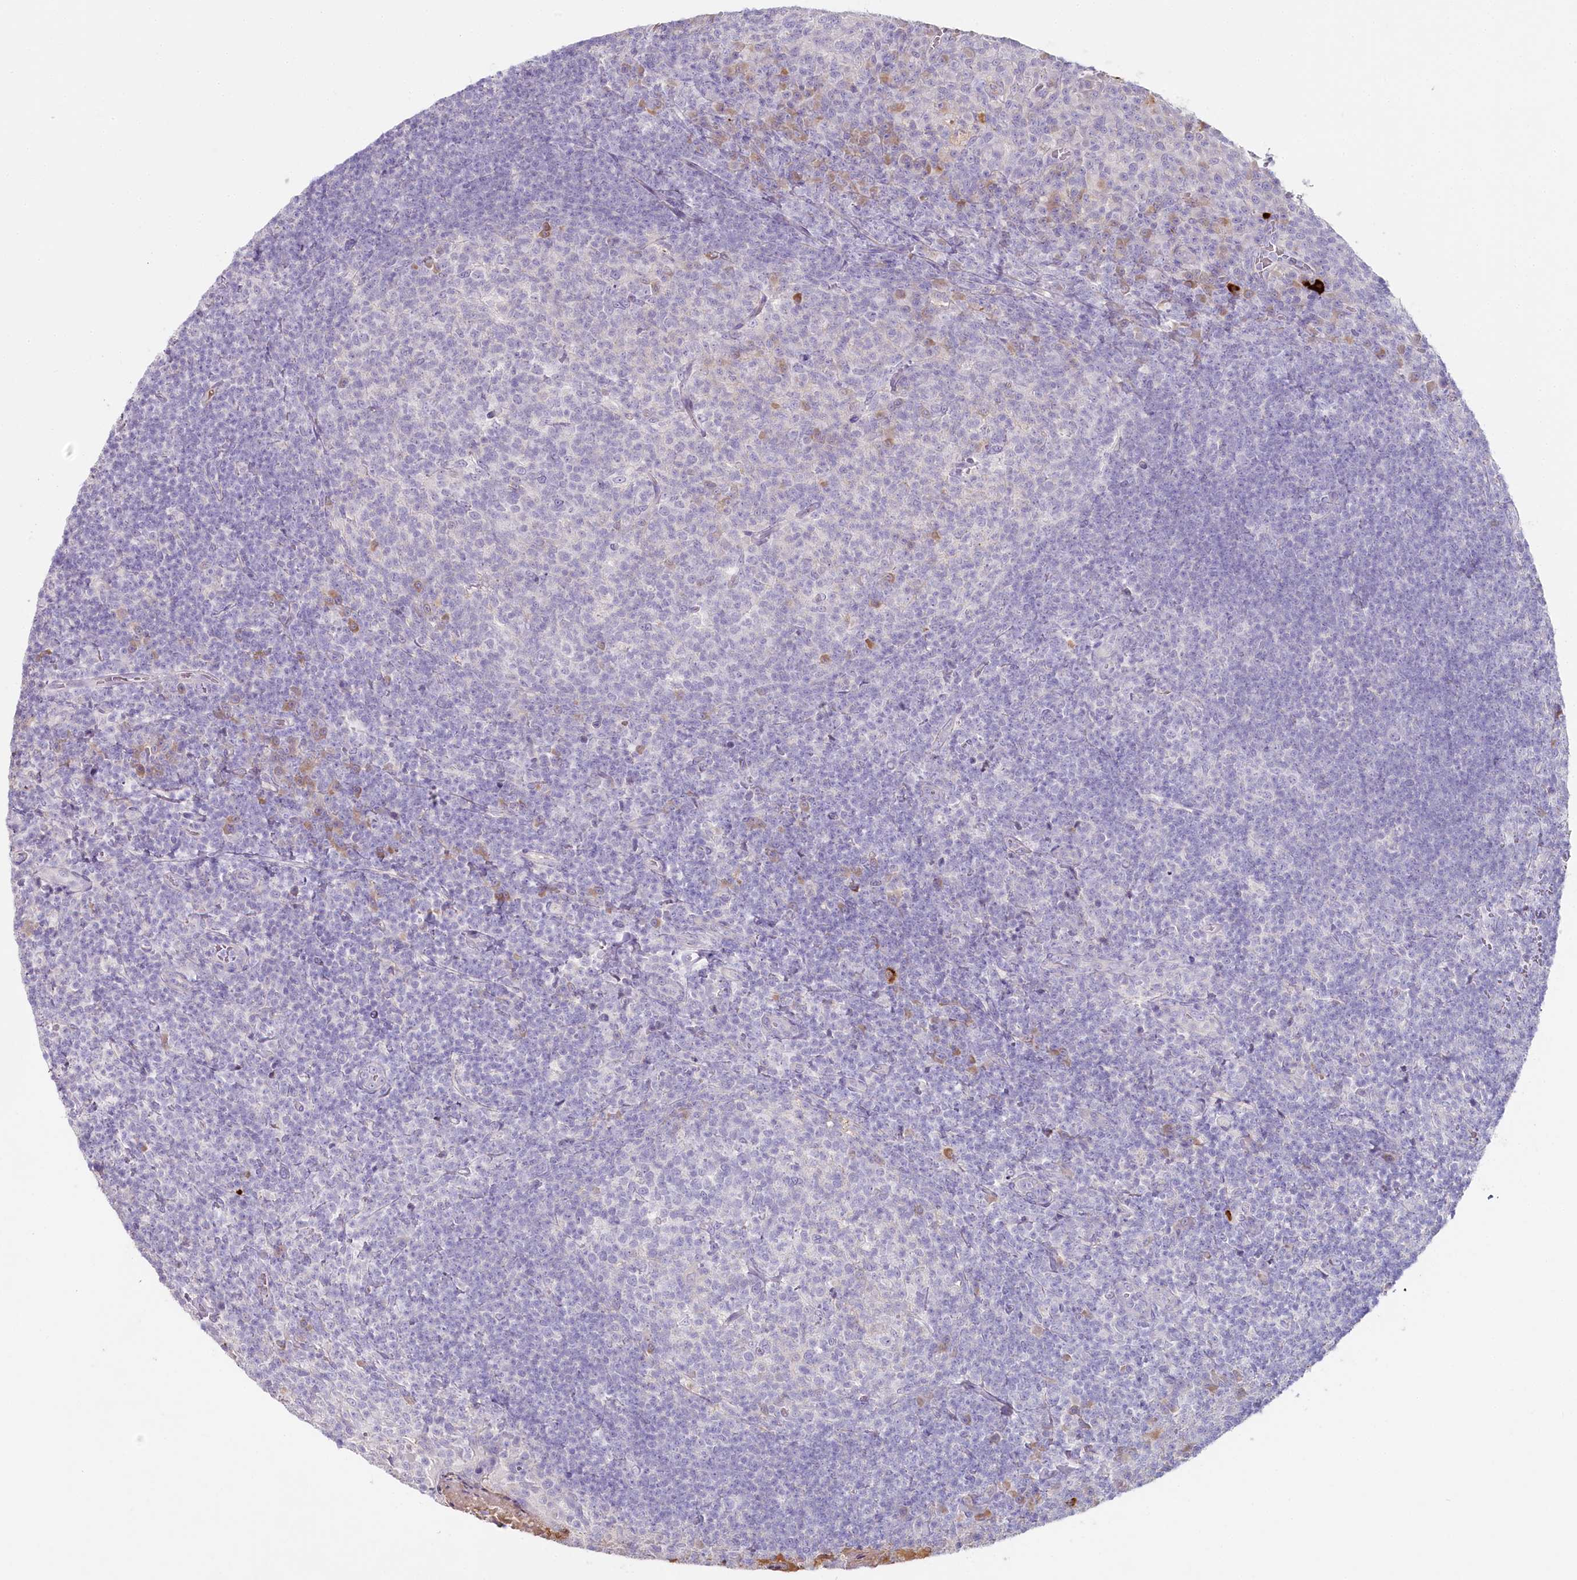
{"staining": {"intensity": "weak", "quantity": "<25%", "location": "cytoplasmic/membranous"}, "tissue": "tonsil", "cell_type": "Germinal center cells", "image_type": "normal", "snomed": [{"axis": "morphology", "description": "Normal tissue, NOS"}, {"axis": "topography", "description": "Tonsil"}], "caption": "An IHC photomicrograph of normal tonsil is shown. There is no staining in germinal center cells of tonsil.", "gene": "HPD", "patient": {"sex": "female", "age": 10}}